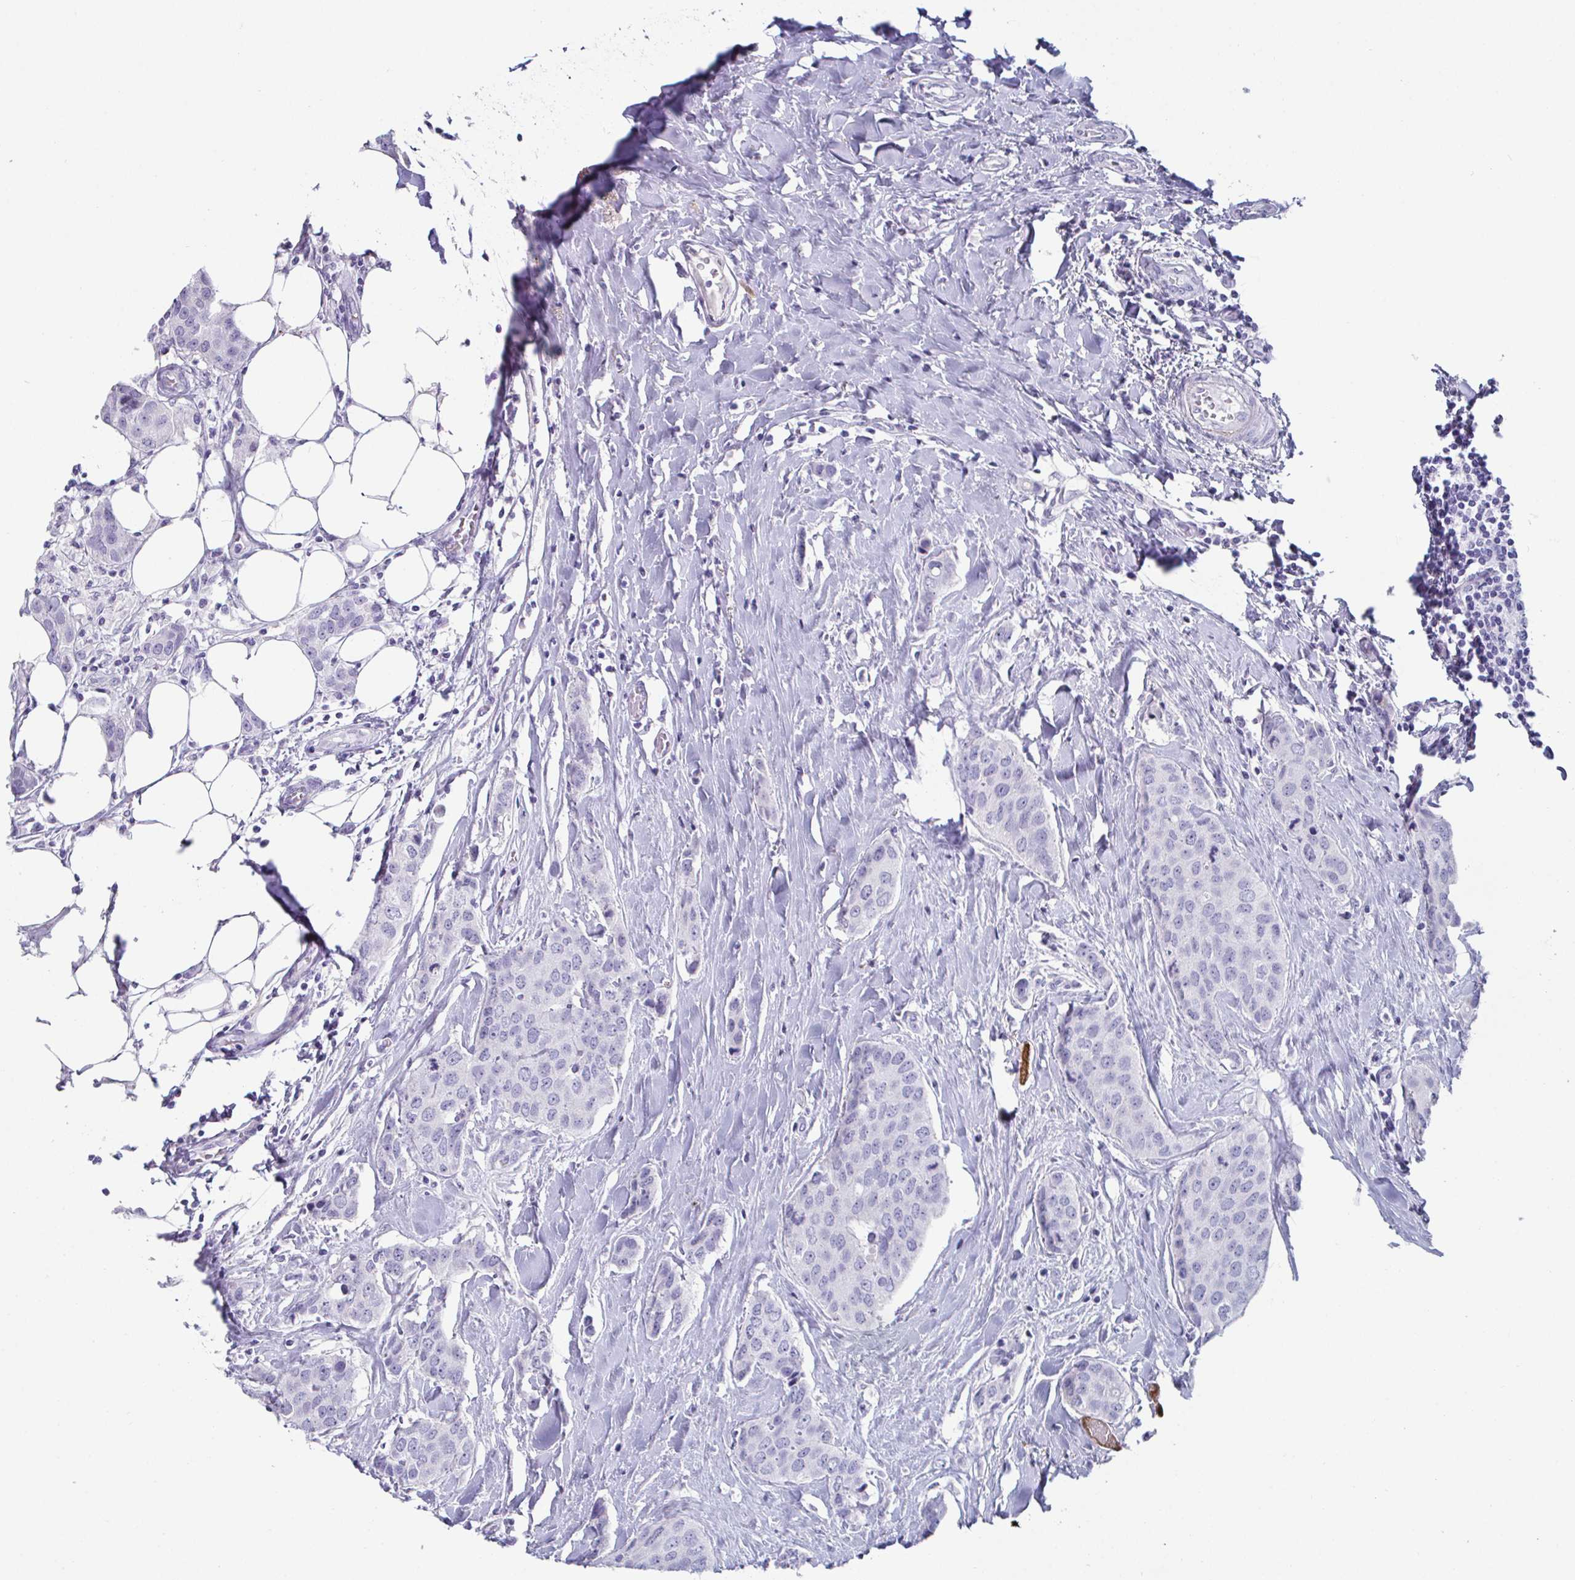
{"staining": {"intensity": "negative", "quantity": "none", "location": "none"}, "tissue": "breast cancer", "cell_type": "Tumor cells", "image_type": "cancer", "snomed": [{"axis": "morphology", "description": "Duct carcinoma"}, {"axis": "topography", "description": "Breast"}], "caption": "Human breast cancer stained for a protein using IHC displays no positivity in tumor cells.", "gene": "CREG2", "patient": {"sex": "female", "age": 80}}